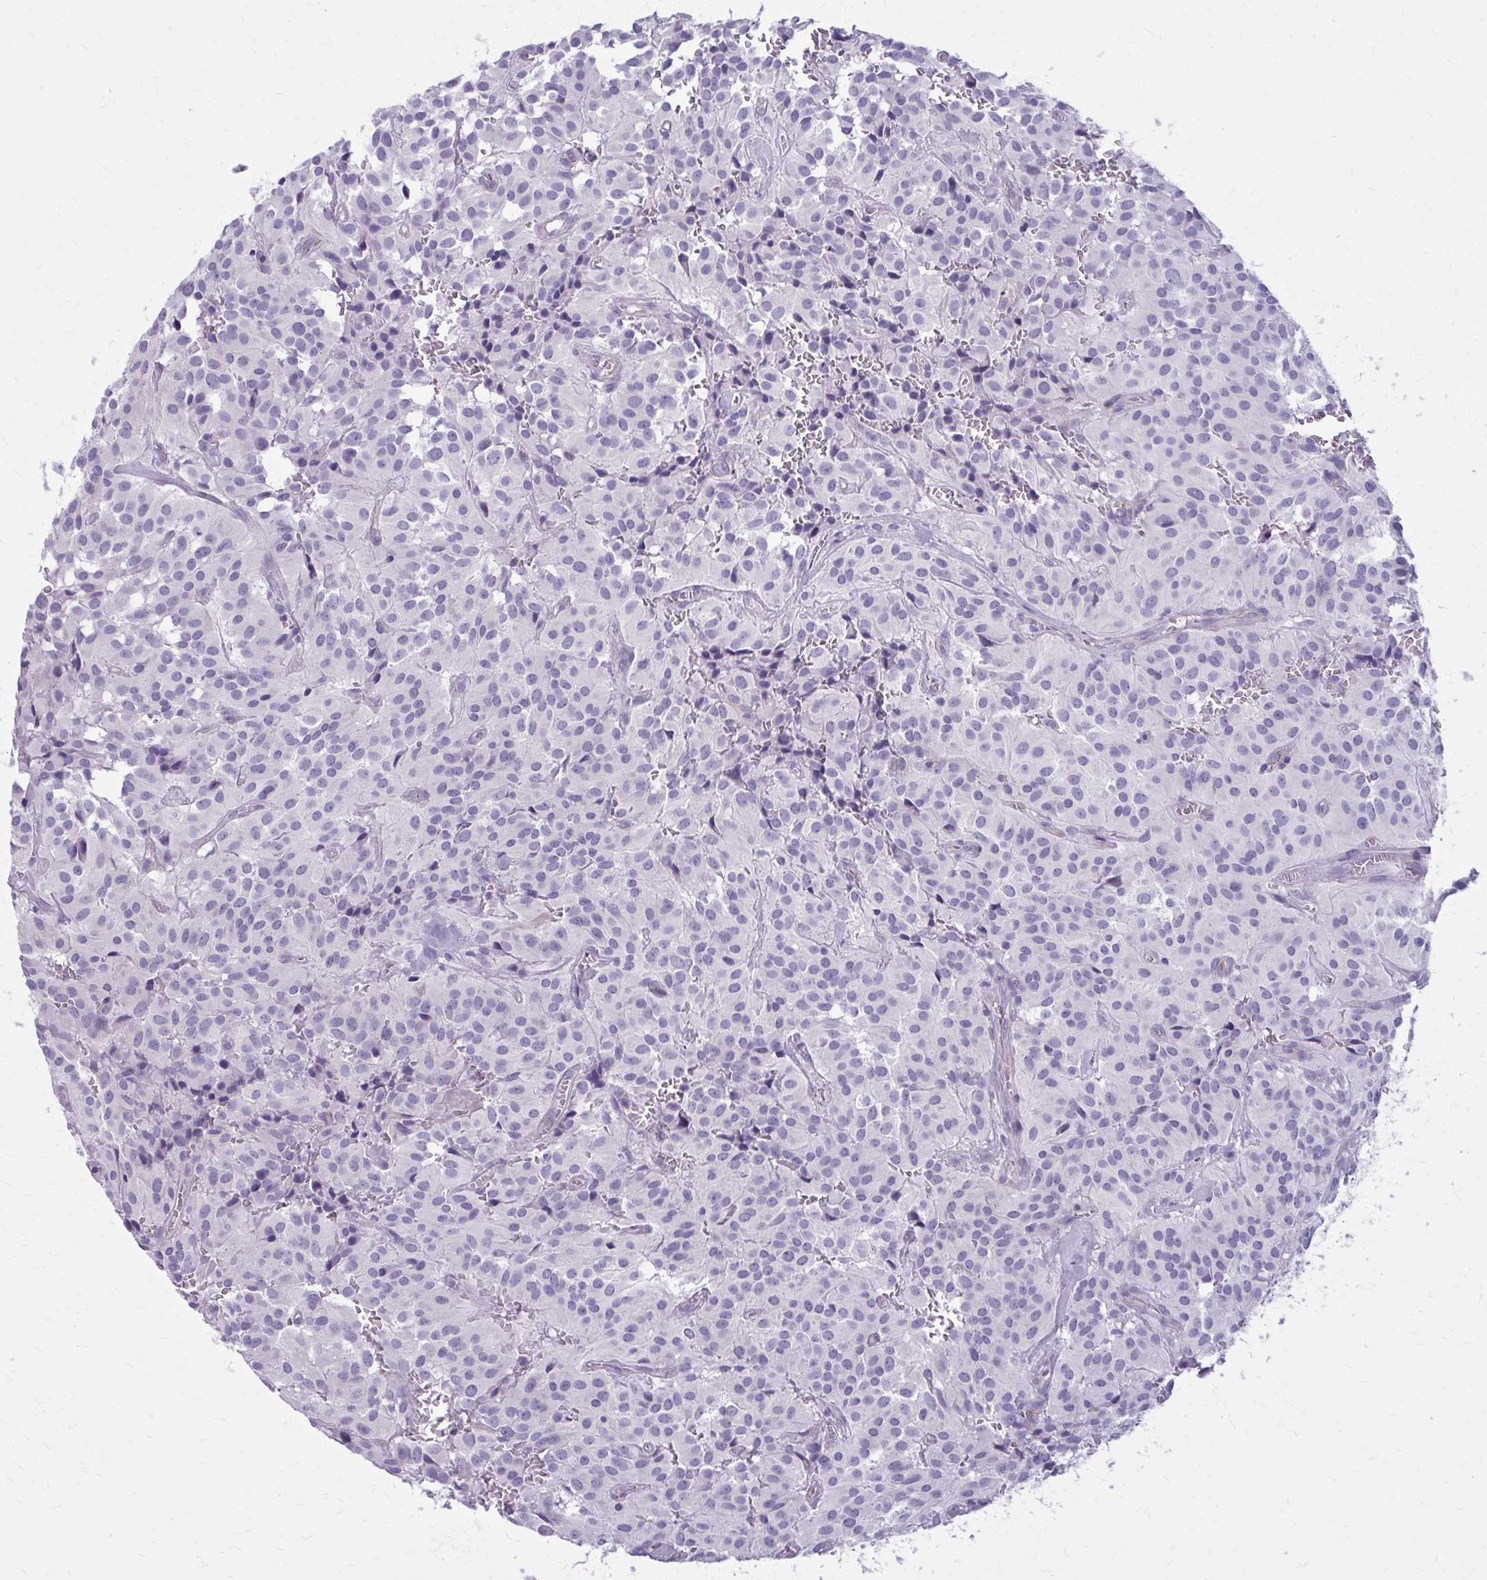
{"staining": {"intensity": "negative", "quantity": "none", "location": "none"}, "tissue": "glioma", "cell_type": "Tumor cells", "image_type": "cancer", "snomed": [{"axis": "morphology", "description": "Glioma, malignant, Low grade"}, {"axis": "topography", "description": "Brain"}], "caption": "IHC histopathology image of neoplastic tissue: human low-grade glioma (malignant) stained with DAB (3,3'-diaminobenzidine) exhibits no significant protein staining in tumor cells.", "gene": "CASQ2", "patient": {"sex": "male", "age": 42}}